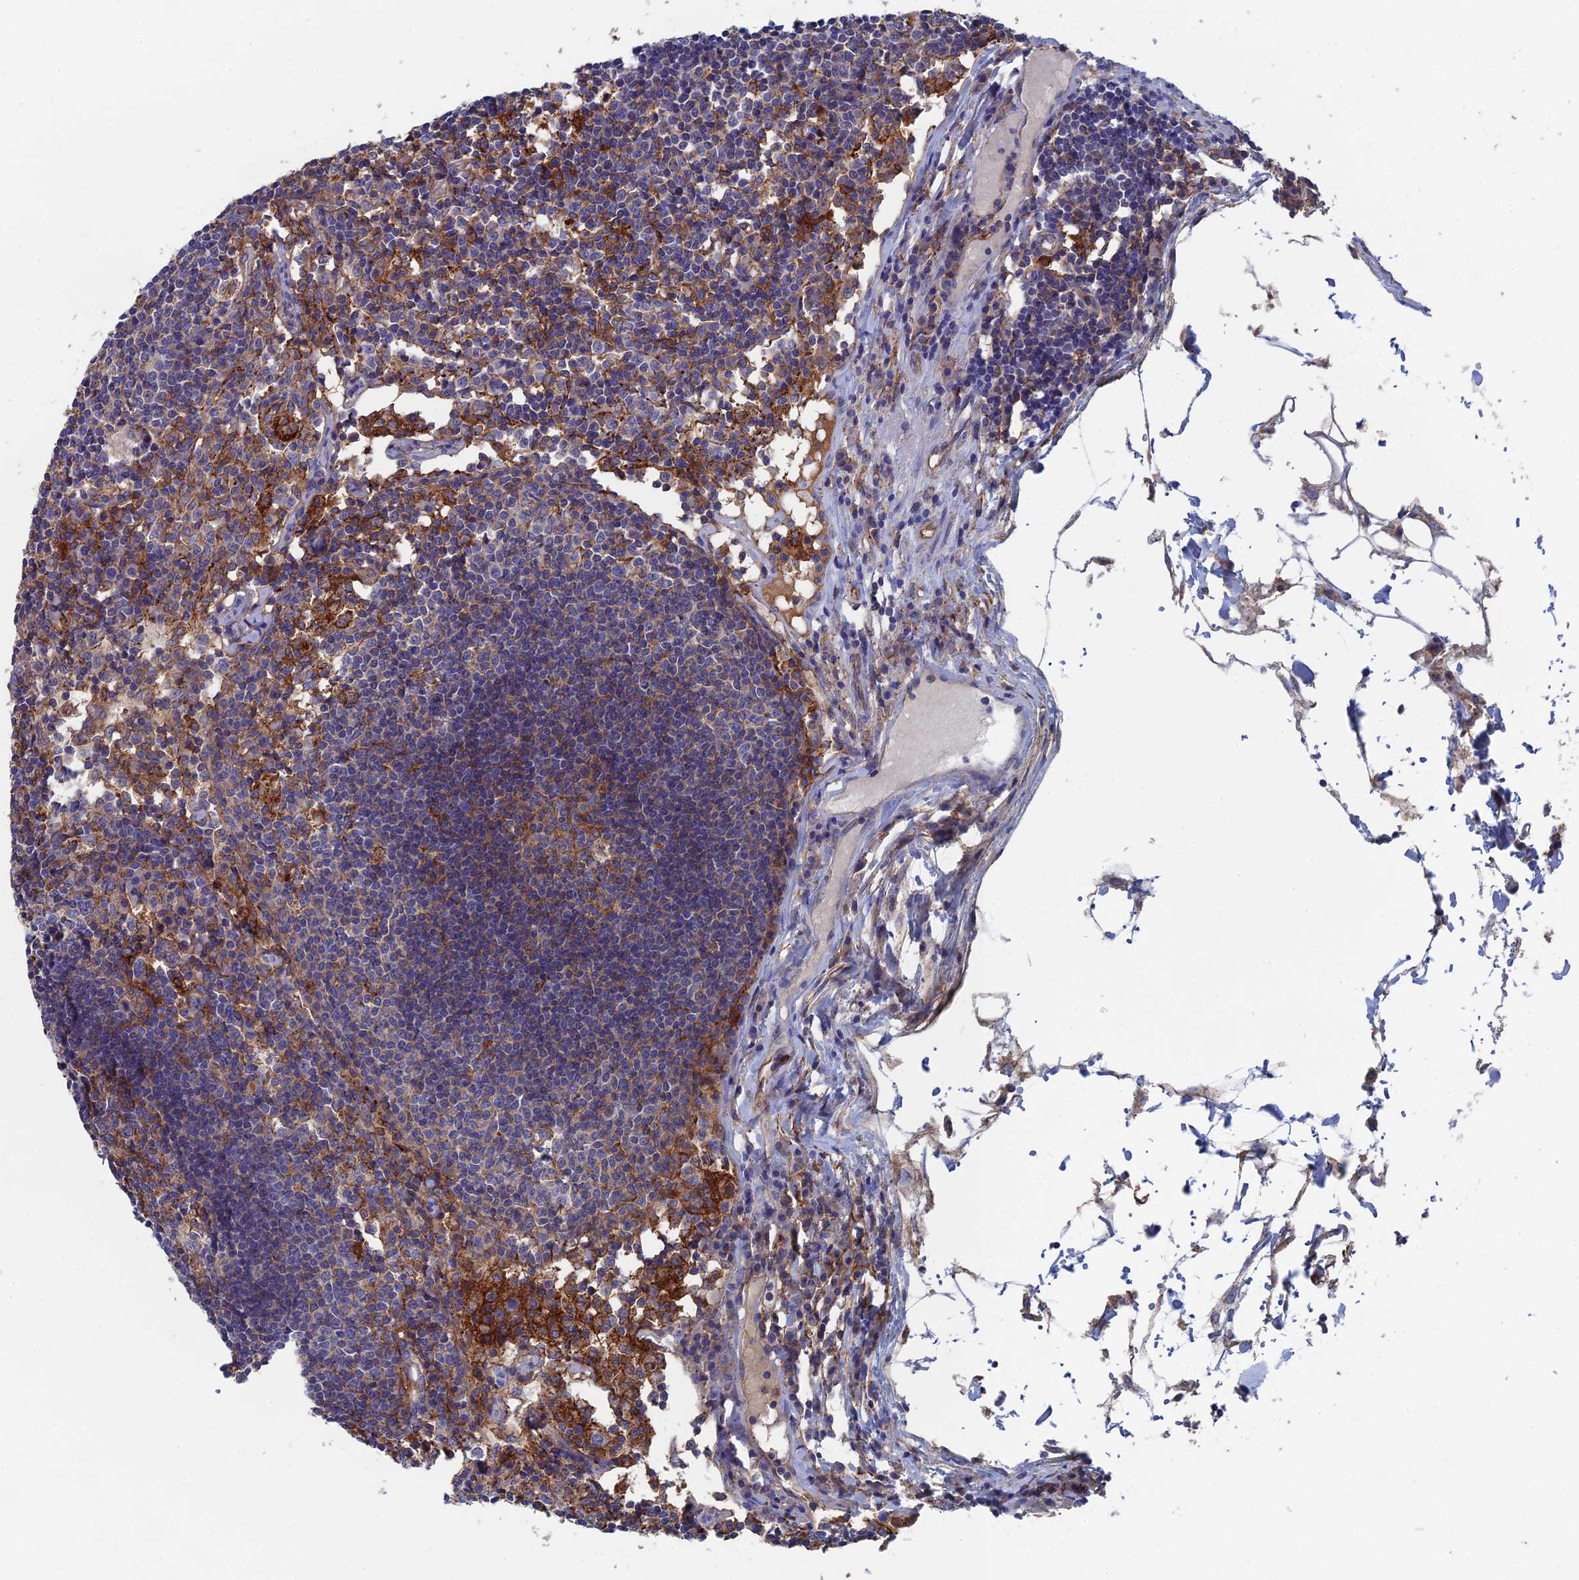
{"staining": {"intensity": "moderate", "quantity": "<25%", "location": "cytoplasmic/membranous"}, "tissue": "lymph node", "cell_type": "Germinal center cells", "image_type": "normal", "snomed": [{"axis": "morphology", "description": "Normal tissue, NOS"}, {"axis": "topography", "description": "Lymph node"}], "caption": "Immunohistochemical staining of unremarkable human lymph node reveals low levels of moderate cytoplasmic/membranous expression in approximately <25% of germinal center cells. Using DAB (brown) and hematoxylin (blue) stains, captured at high magnification using brightfield microscopy.", "gene": "SNX11", "patient": {"sex": "female", "age": 55}}